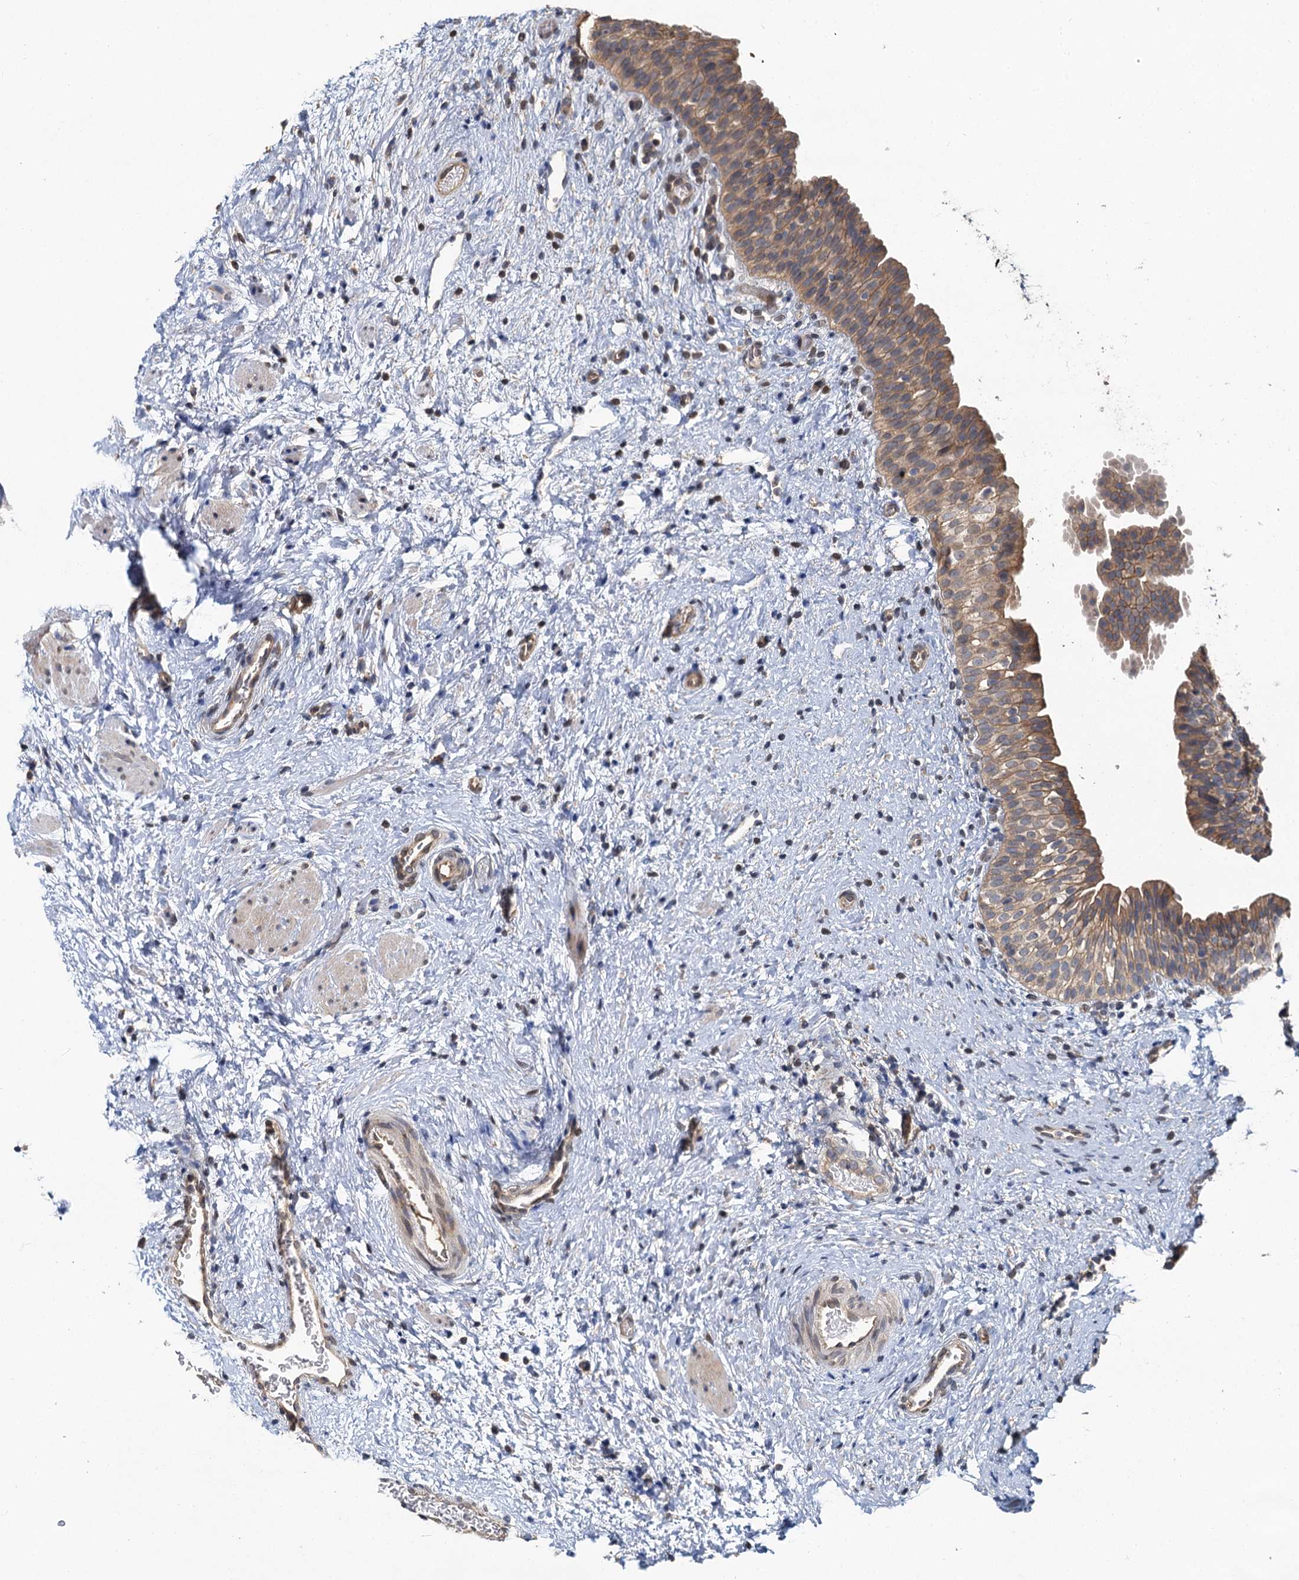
{"staining": {"intensity": "moderate", "quantity": ">75%", "location": "cytoplasmic/membranous"}, "tissue": "urinary bladder", "cell_type": "Urothelial cells", "image_type": "normal", "snomed": [{"axis": "morphology", "description": "Normal tissue, NOS"}, {"axis": "topography", "description": "Urinary bladder"}], "caption": "The histopathology image exhibits staining of normal urinary bladder, revealing moderate cytoplasmic/membranous protein staining (brown color) within urothelial cells.", "gene": "ZNF324", "patient": {"sex": "male", "age": 1}}